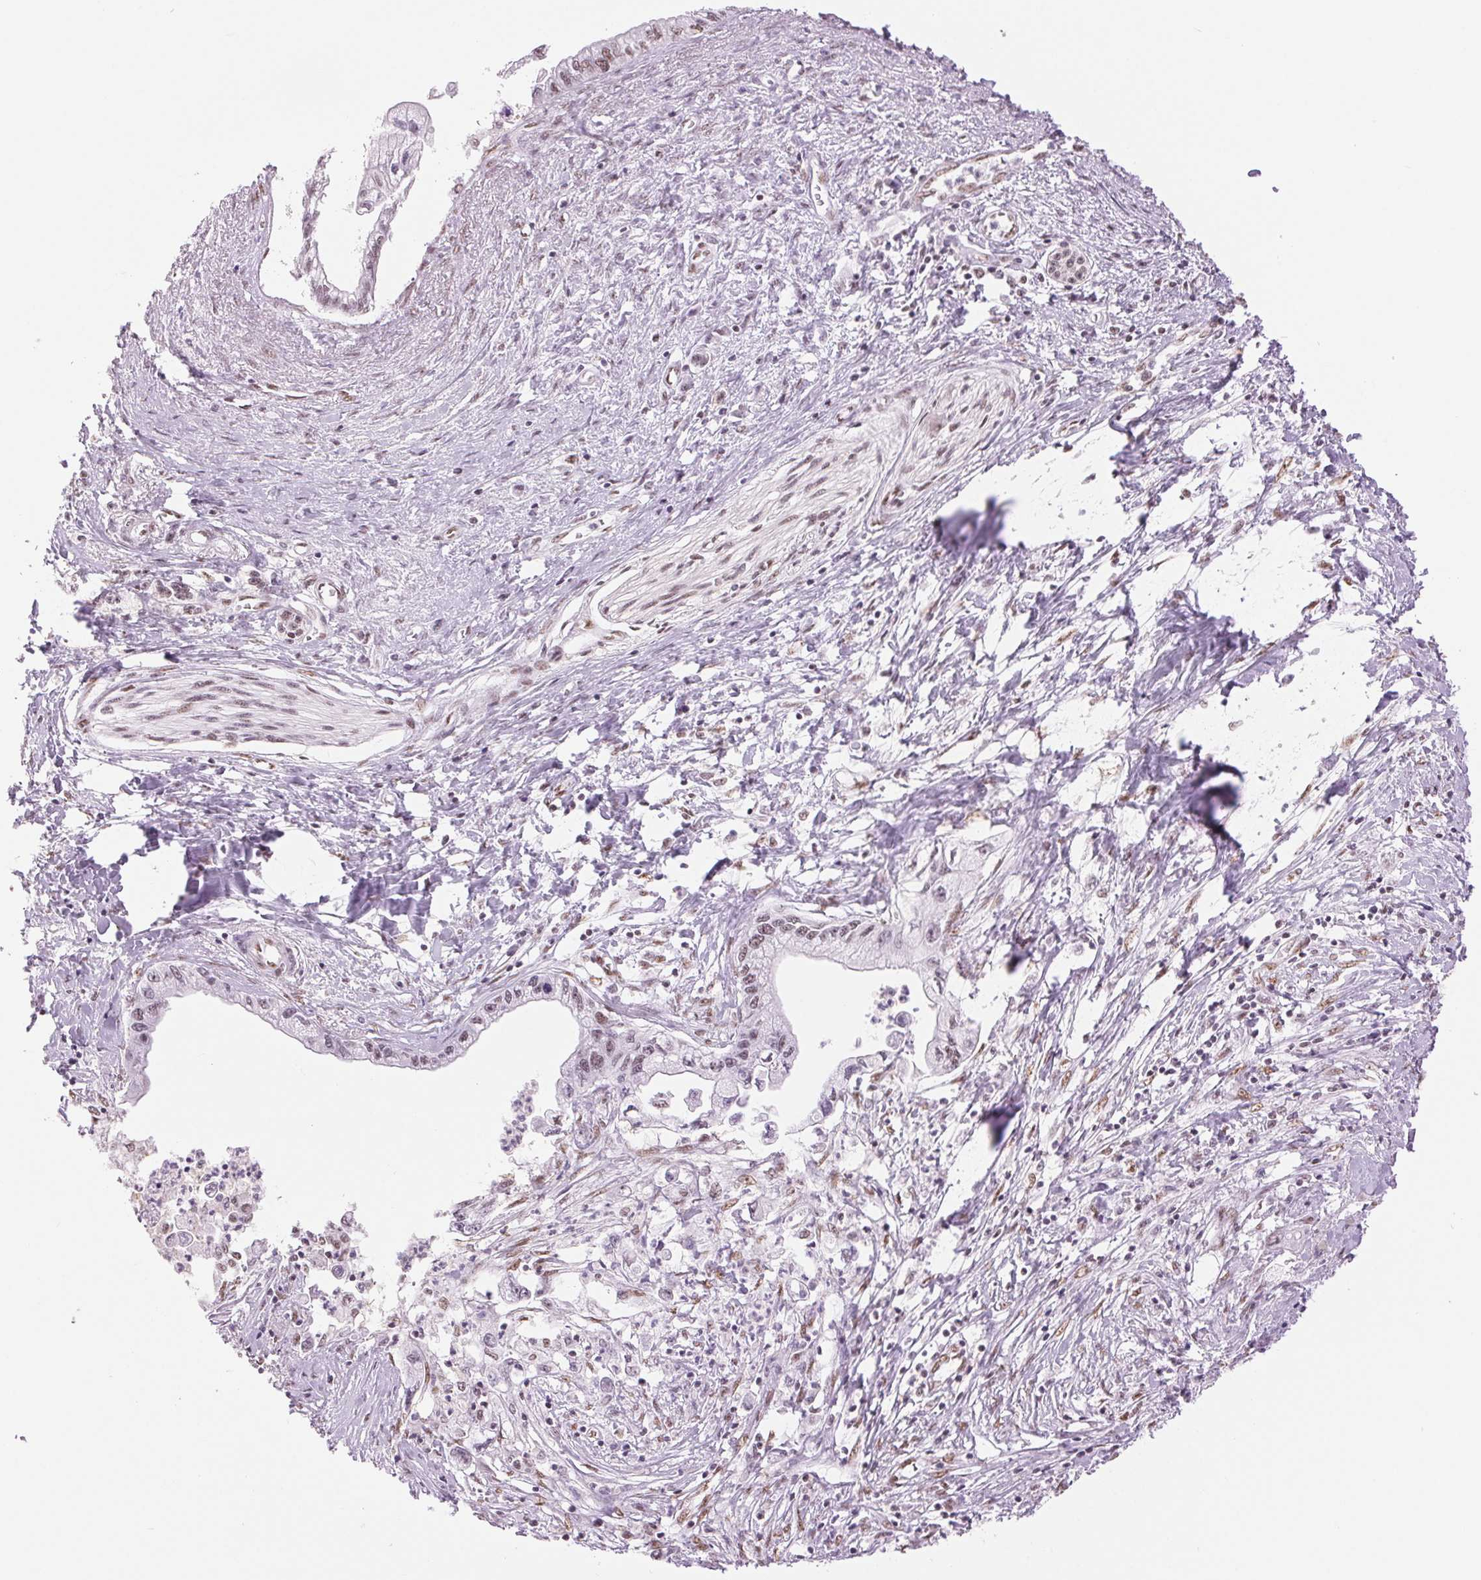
{"staining": {"intensity": "weak", "quantity": "25%-75%", "location": "nuclear"}, "tissue": "pancreatic cancer", "cell_type": "Tumor cells", "image_type": "cancer", "snomed": [{"axis": "morphology", "description": "Adenocarcinoma, NOS"}, {"axis": "topography", "description": "Pancreas"}], "caption": "Immunohistochemistry staining of pancreatic cancer, which displays low levels of weak nuclear positivity in approximately 25%-75% of tumor cells indicating weak nuclear protein expression. The staining was performed using DAB (3,3'-diaminobenzidine) (brown) for protein detection and nuclei were counterstained in hematoxylin (blue).", "gene": "ZFR2", "patient": {"sex": "male", "age": 61}}